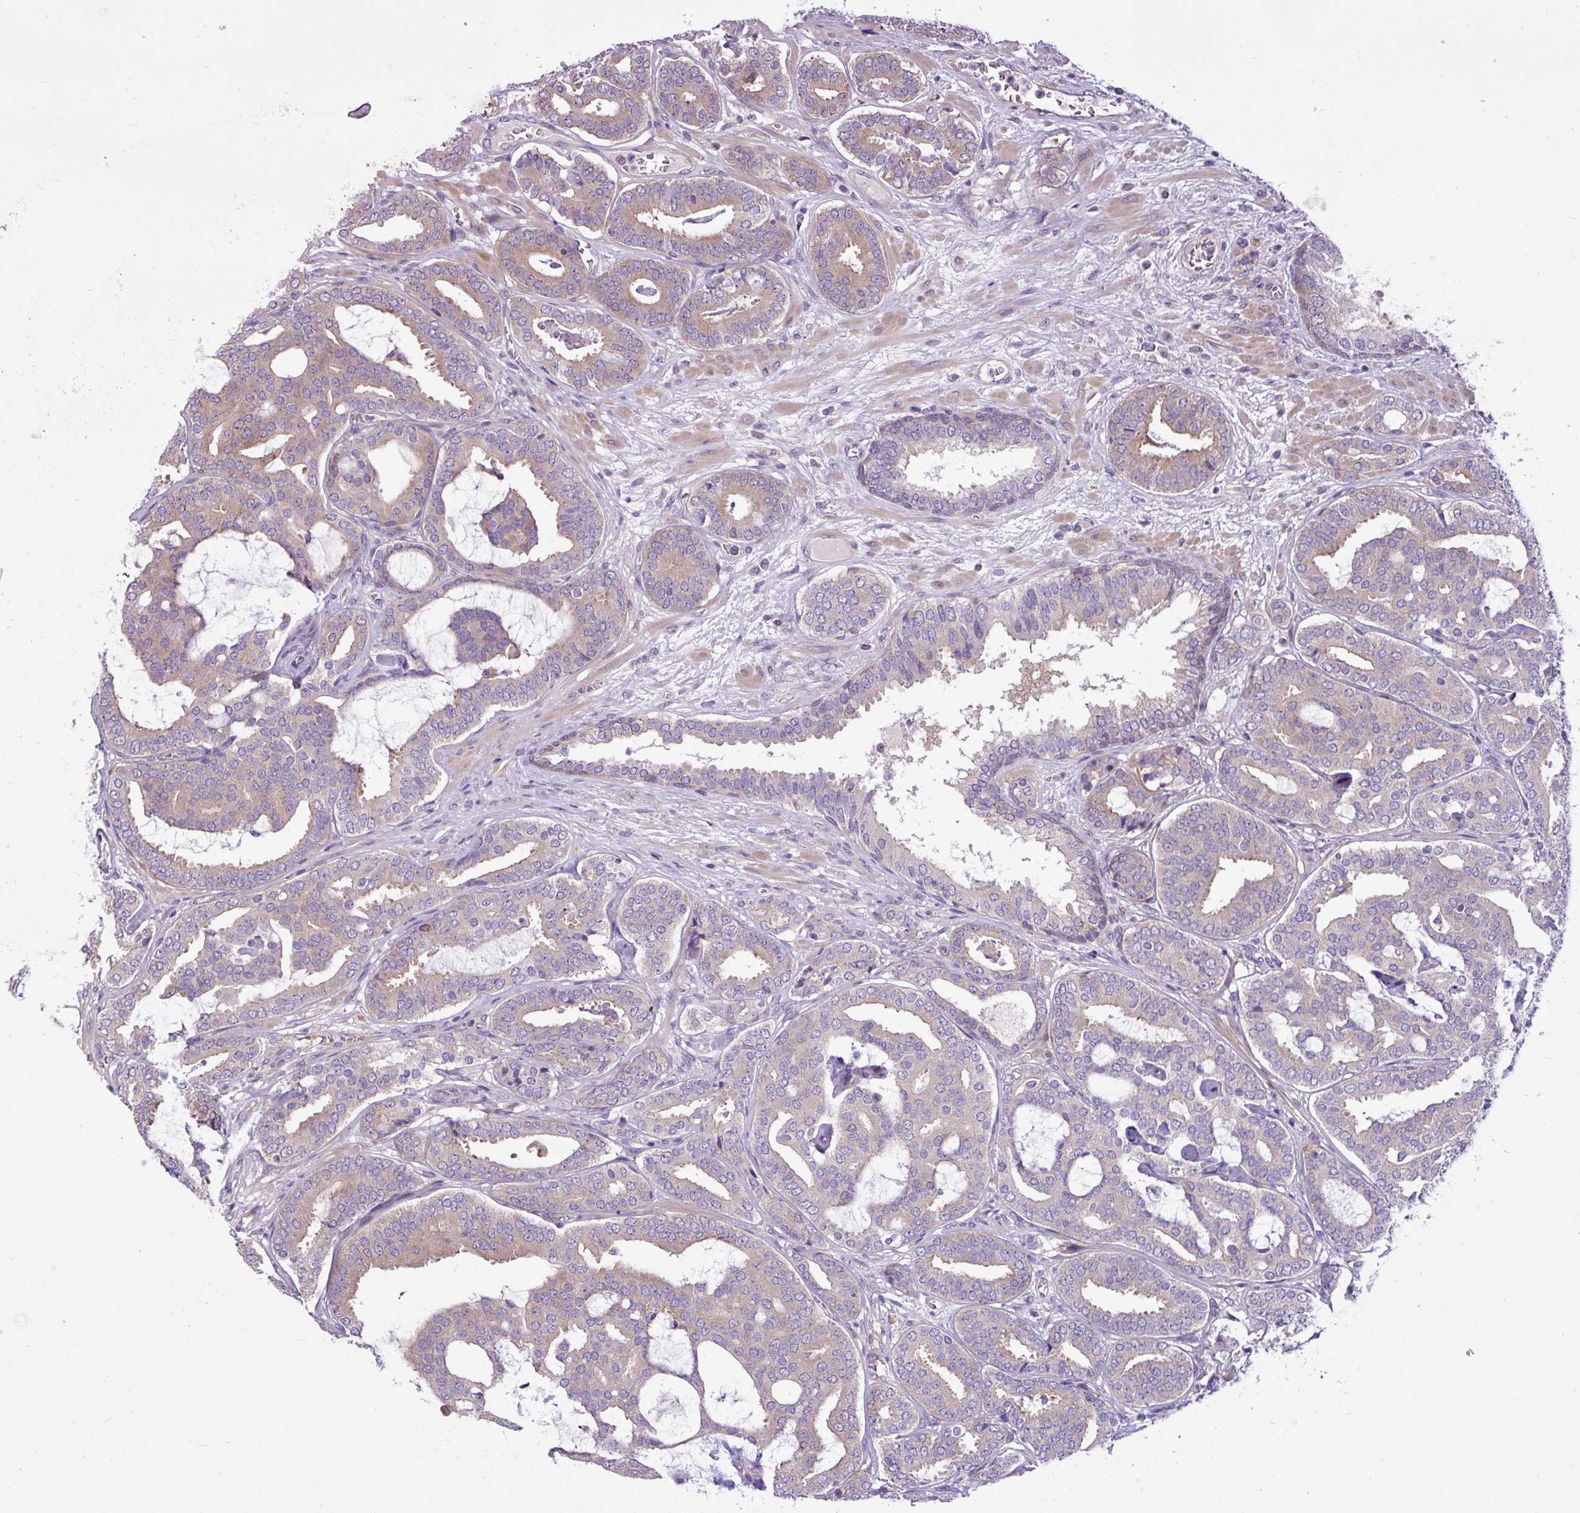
{"staining": {"intensity": "weak", "quantity": "25%-75%", "location": "cytoplasmic/membranous"}, "tissue": "prostate cancer", "cell_type": "Tumor cells", "image_type": "cancer", "snomed": [{"axis": "morphology", "description": "Adenocarcinoma, High grade"}, {"axis": "topography", "description": "Prostate"}], "caption": "Prostate high-grade adenocarcinoma stained with immunohistochemistry shows weak cytoplasmic/membranous staining in approximately 25%-75% of tumor cells.", "gene": "MROH2A", "patient": {"sex": "male", "age": 65}}